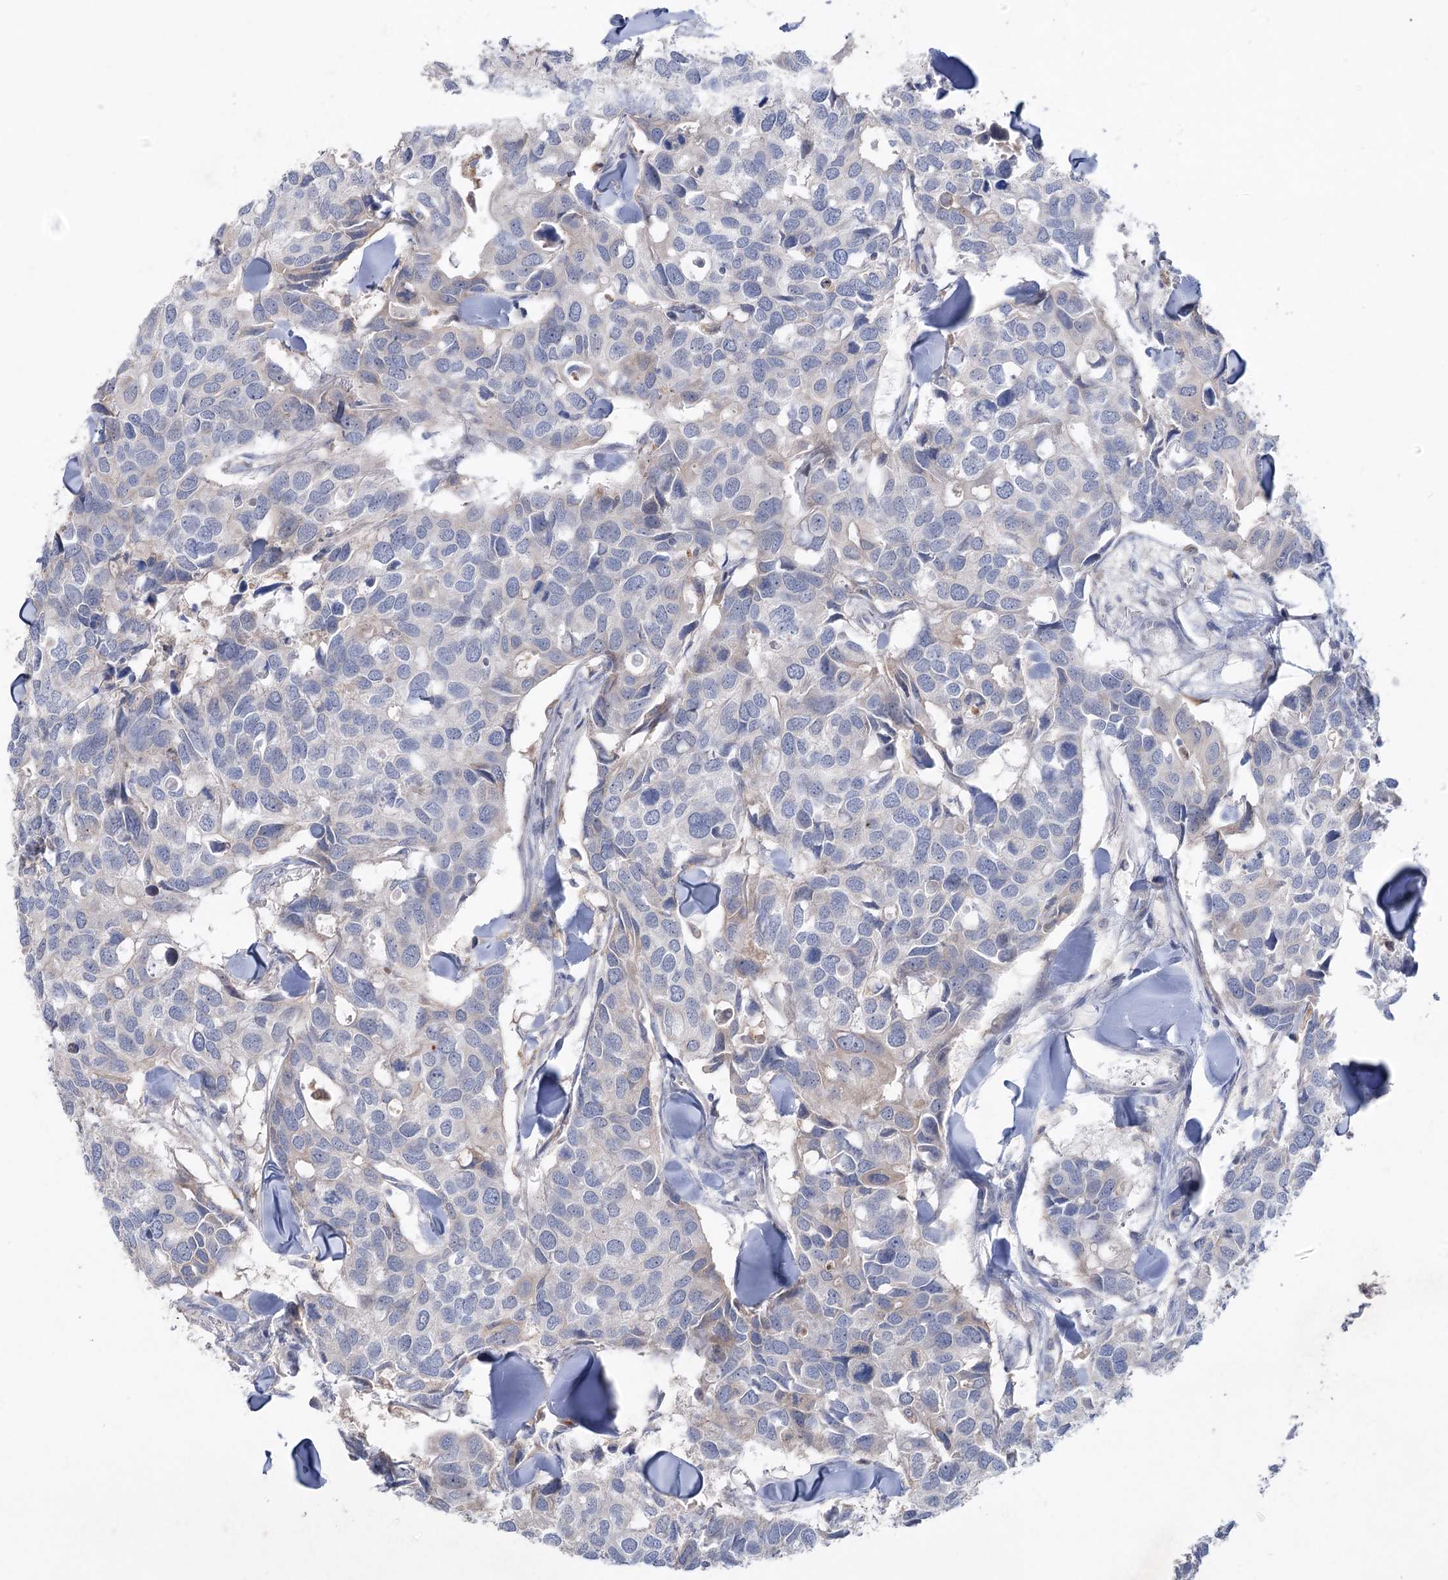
{"staining": {"intensity": "negative", "quantity": "none", "location": "none"}, "tissue": "breast cancer", "cell_type": "Tumor cells", "image_type": "cancer", "snomed": [{"axis": "morphology", "description": "Duct carcinoma"}, {"axis": "topography", "description": "Breast"}], "caption": "Immunohistochemistry micrograph of neoplastic tissue: intraductal carcinoma (breast) stained with DAB (3,3'-diaminobenzidine) exhibits no significant protein staining in tumor cells. (DAB immunohistochemistry (IHC) visualized using brightfield microscopy, high magnification).", "gene": "MTCH2", "patient": {"sex": "female", "age": 83}}